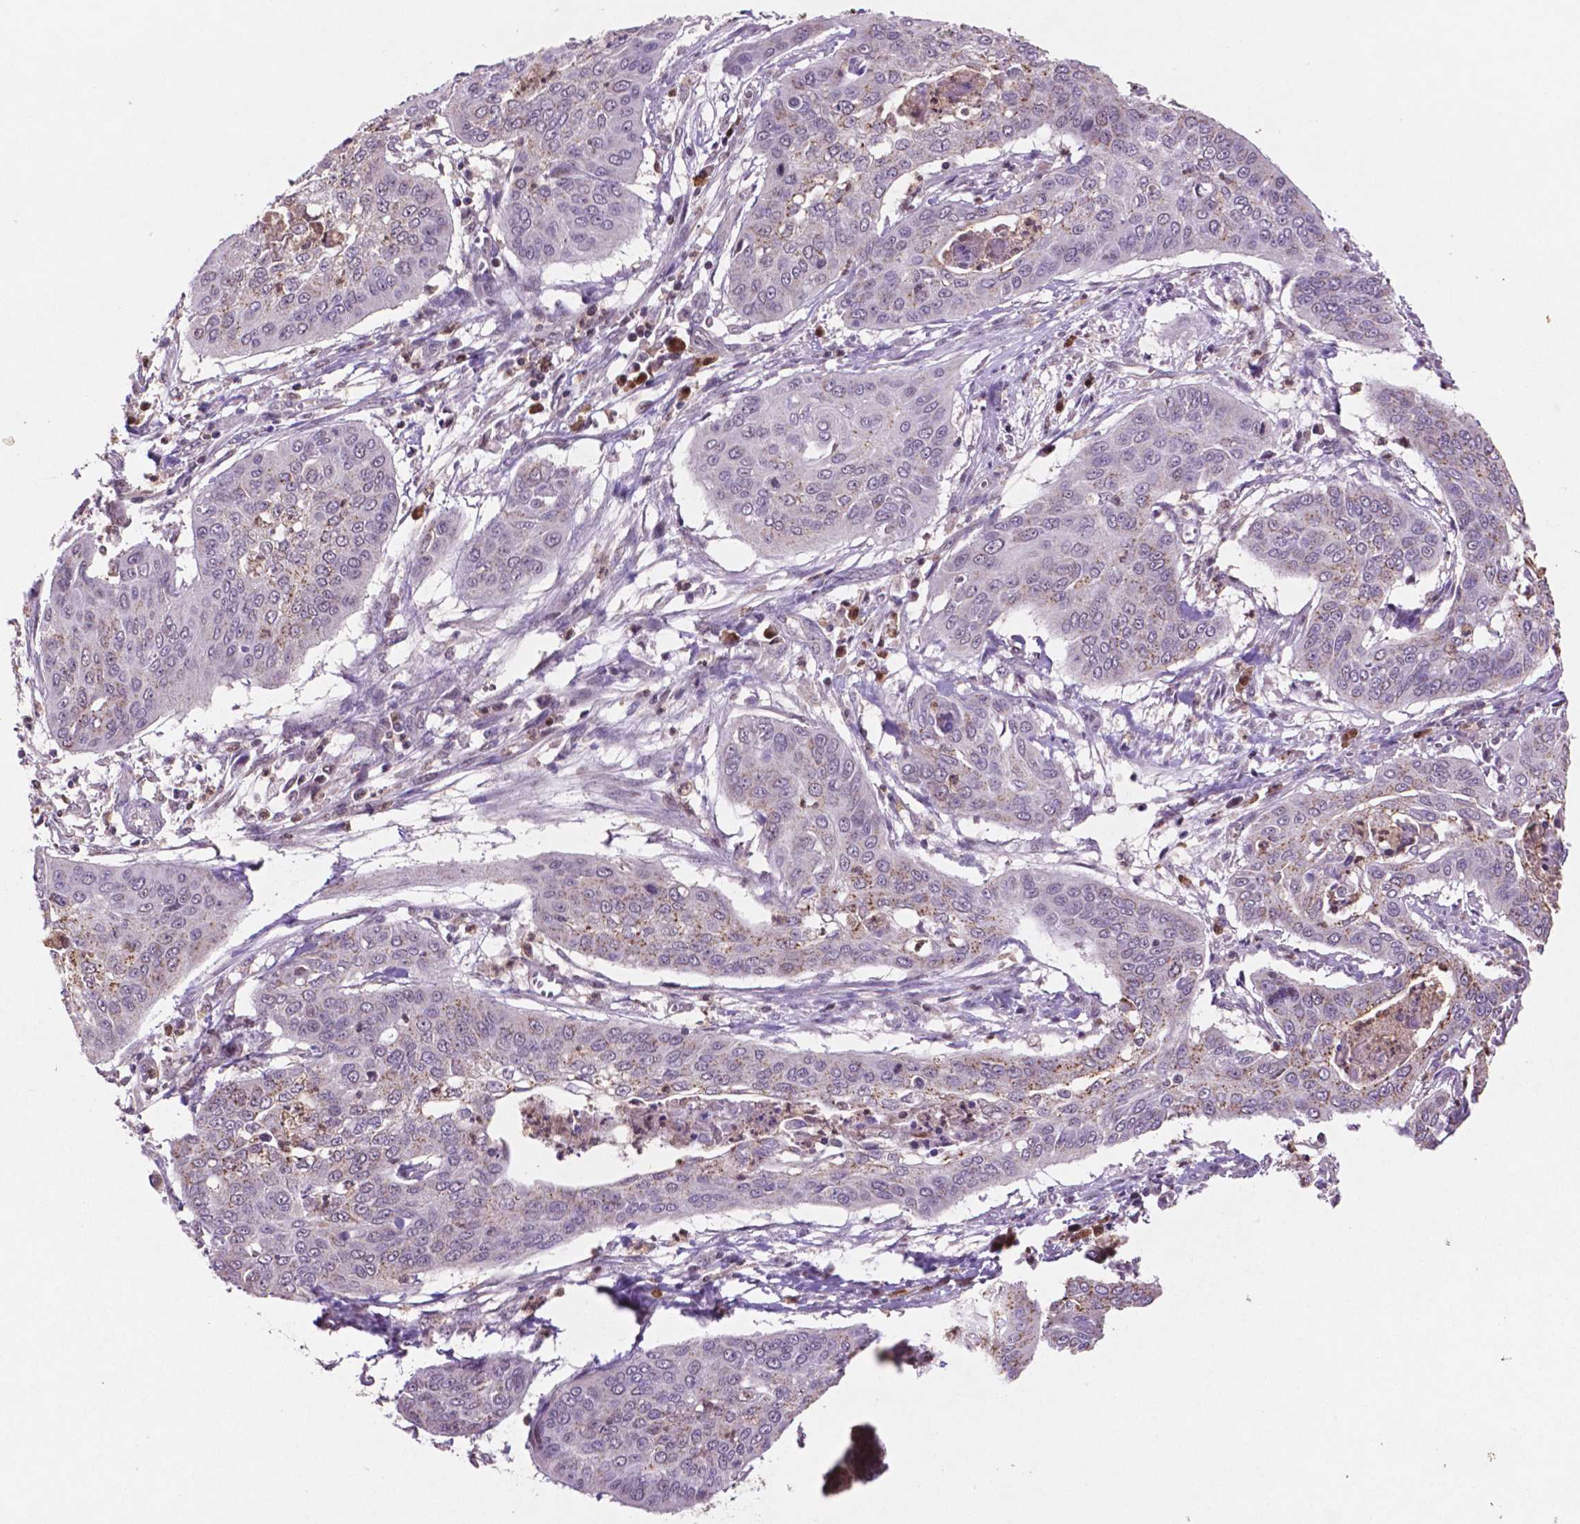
{"staining": {"intensity": "moderate", "quantity": "<25%", "location": "cytoplasmic/membranous"}, "tissue": "cervical cancer", "cell_type": "Tumor cells", "image_type": "cancer", "snomed": [{"axis": "morphology", "description": "Squamous cell carcinoma, NOS"}, {"axis": "topography", "description": "Cervix"}], "caption": "IHC image of neoplastic tissue: human cervical cancer stained using IHC exhibits low levels of moderate protein expression localized specifically in the cytoplasmic/membranous of tumor cells, appearing as a cytoplasmic/membranous brown color.", "gene": "GLRX", "patient": {"sex": "female", "age": 39}}